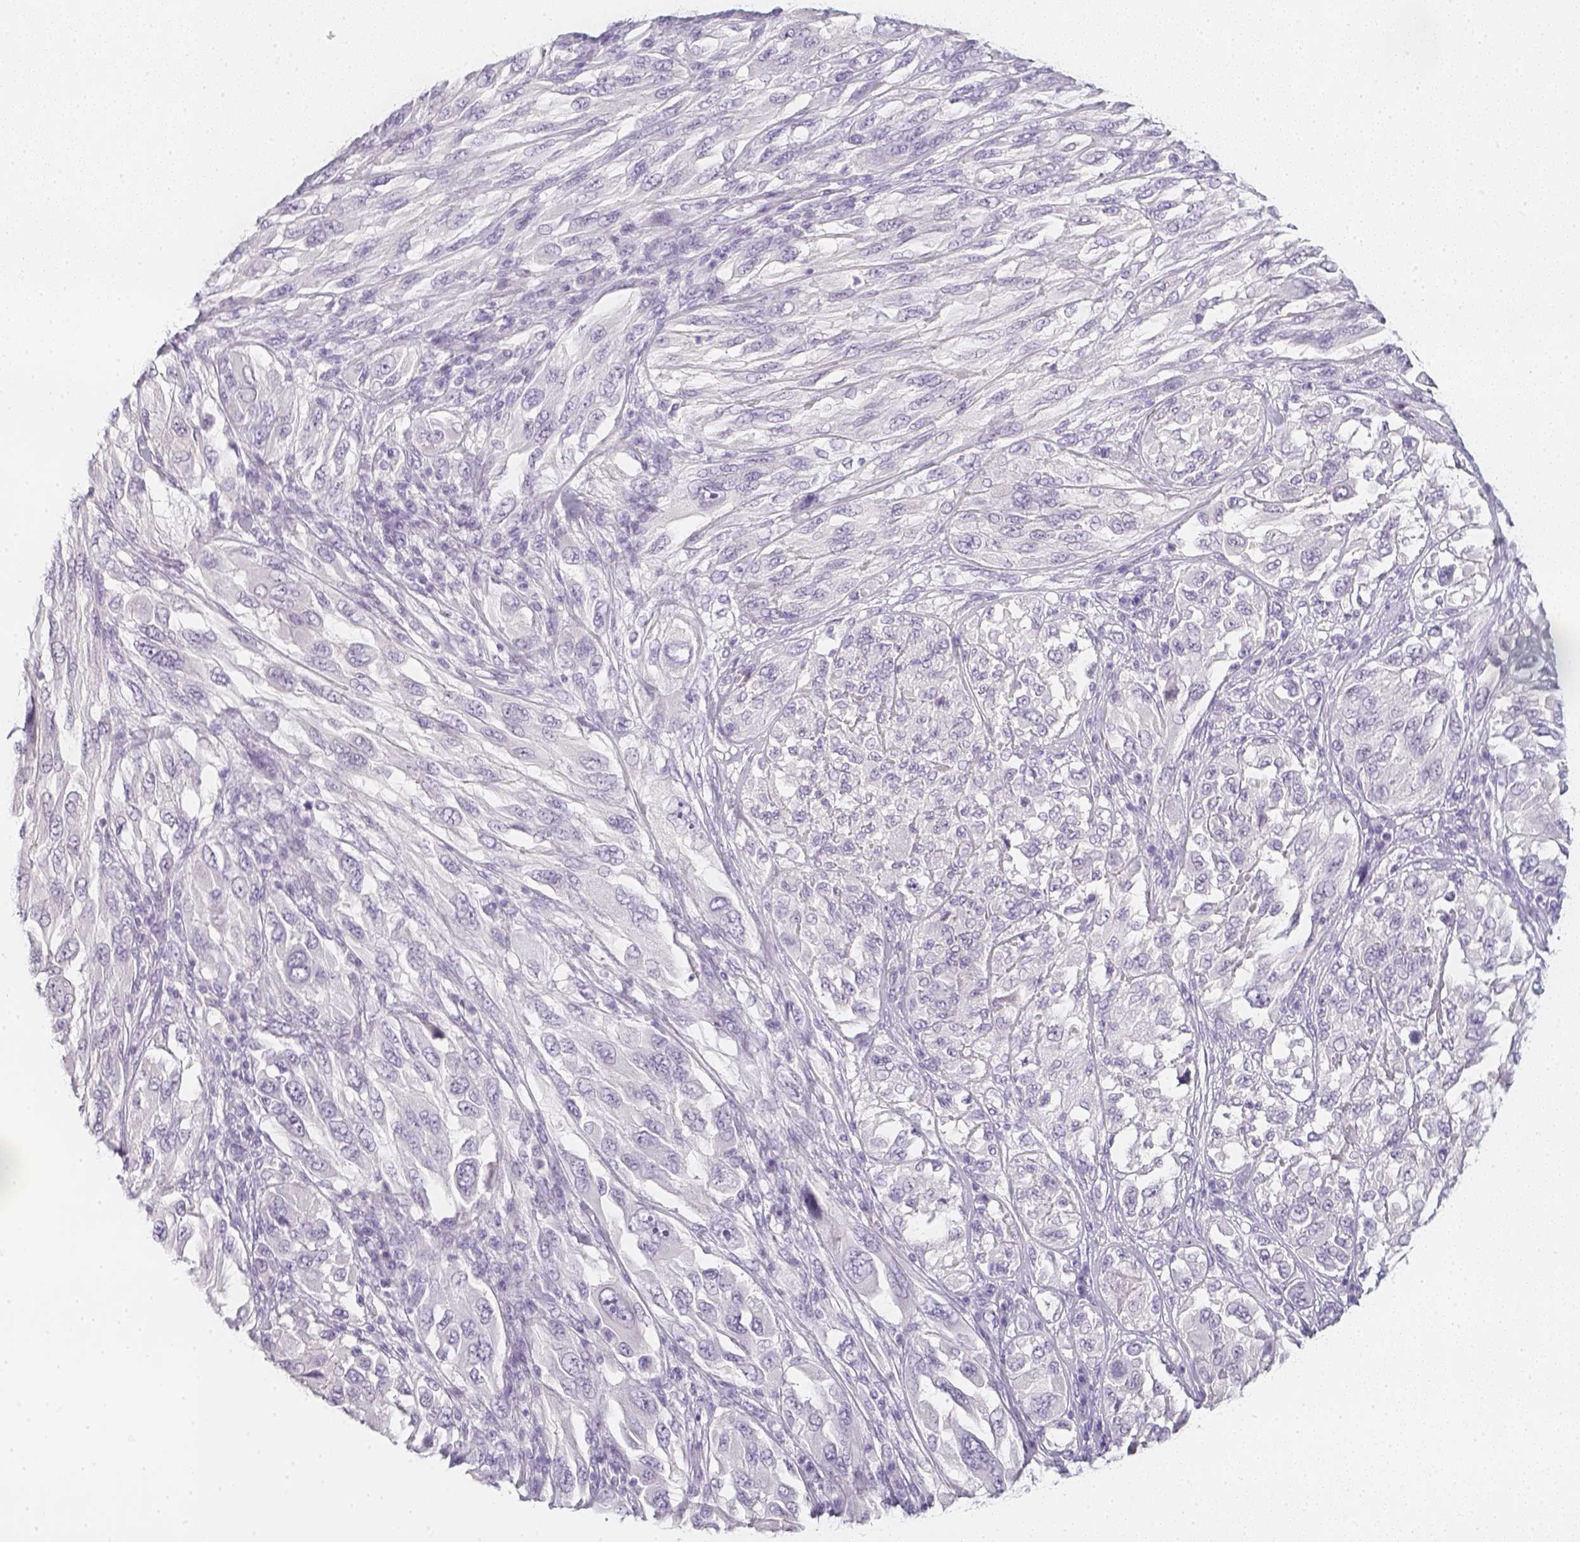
{"staining": {"intensity": "negative", "quantity": "none", "location": "none"}, "tissue": "melanoma", "cell_type": "Tumor cells", "image_type": "cancer", "snomed": [{"axis": "morphology", "description": "Malignant melanoma, NOS"}, {"axis": "topography", "description": "Skin"}], "caption": "High magnification brightfield microscopy of melanoma stained with DAB (3,3'-diaminobenzidine) (brown) and counterstained with hematoxylin (blue): tumor cells show no significant expression.", "gene": "SLC18A1", "patient": {"sex": "female", "age": 91}}